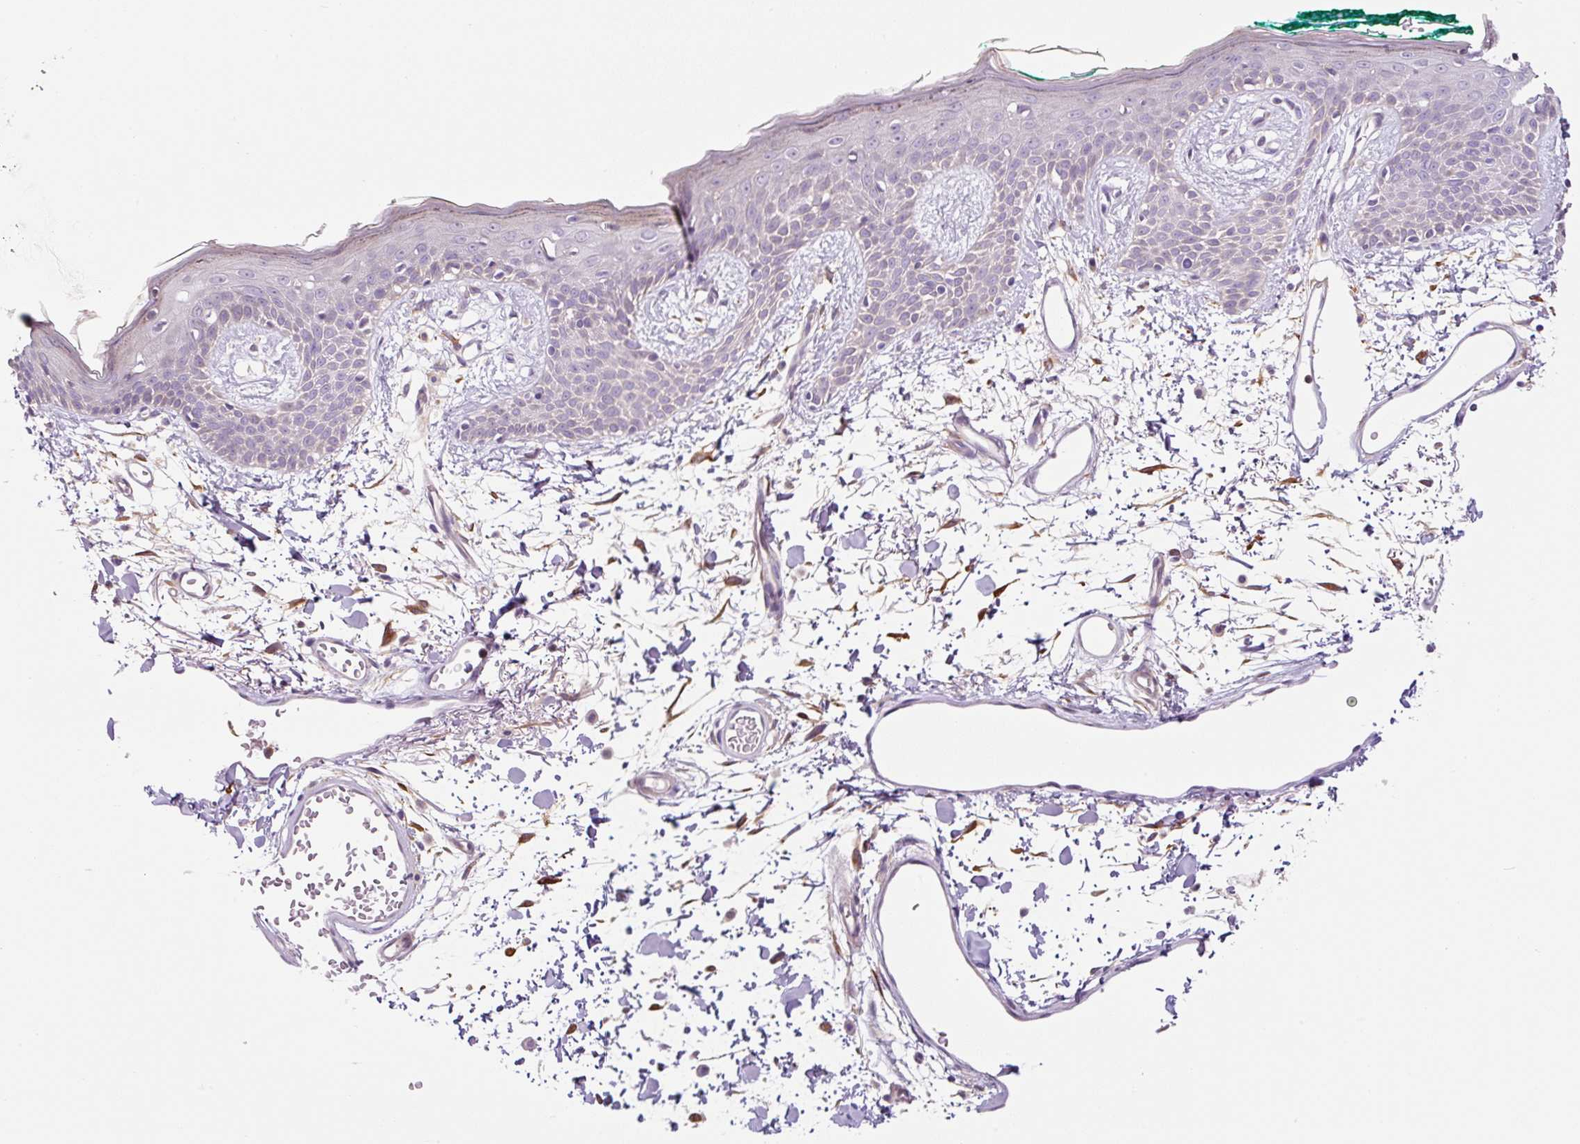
{"staining": {"intensity": "moderate", "quantity": "25%-75%", "location": "cytoplasmic/membranous"}, "tissue": "skin", "cell_type": "Fibroblasts", "image_type": "normal", "snomed": [{"axis": "morphology", "description": "Normal tissue, NOS"}, {"axis": "topography", "description": "Skin"}], "caption": "Skin stained for a protein demonstrates moderate cytoplasmic/membranous positivity in fibroblasts. (DAB (3,3'-diaminobenzidine) = brown stain, brightfield microscopy at high magnification).", "gene": "FUT10", "patient": {"sex": "male", "age": 79}}